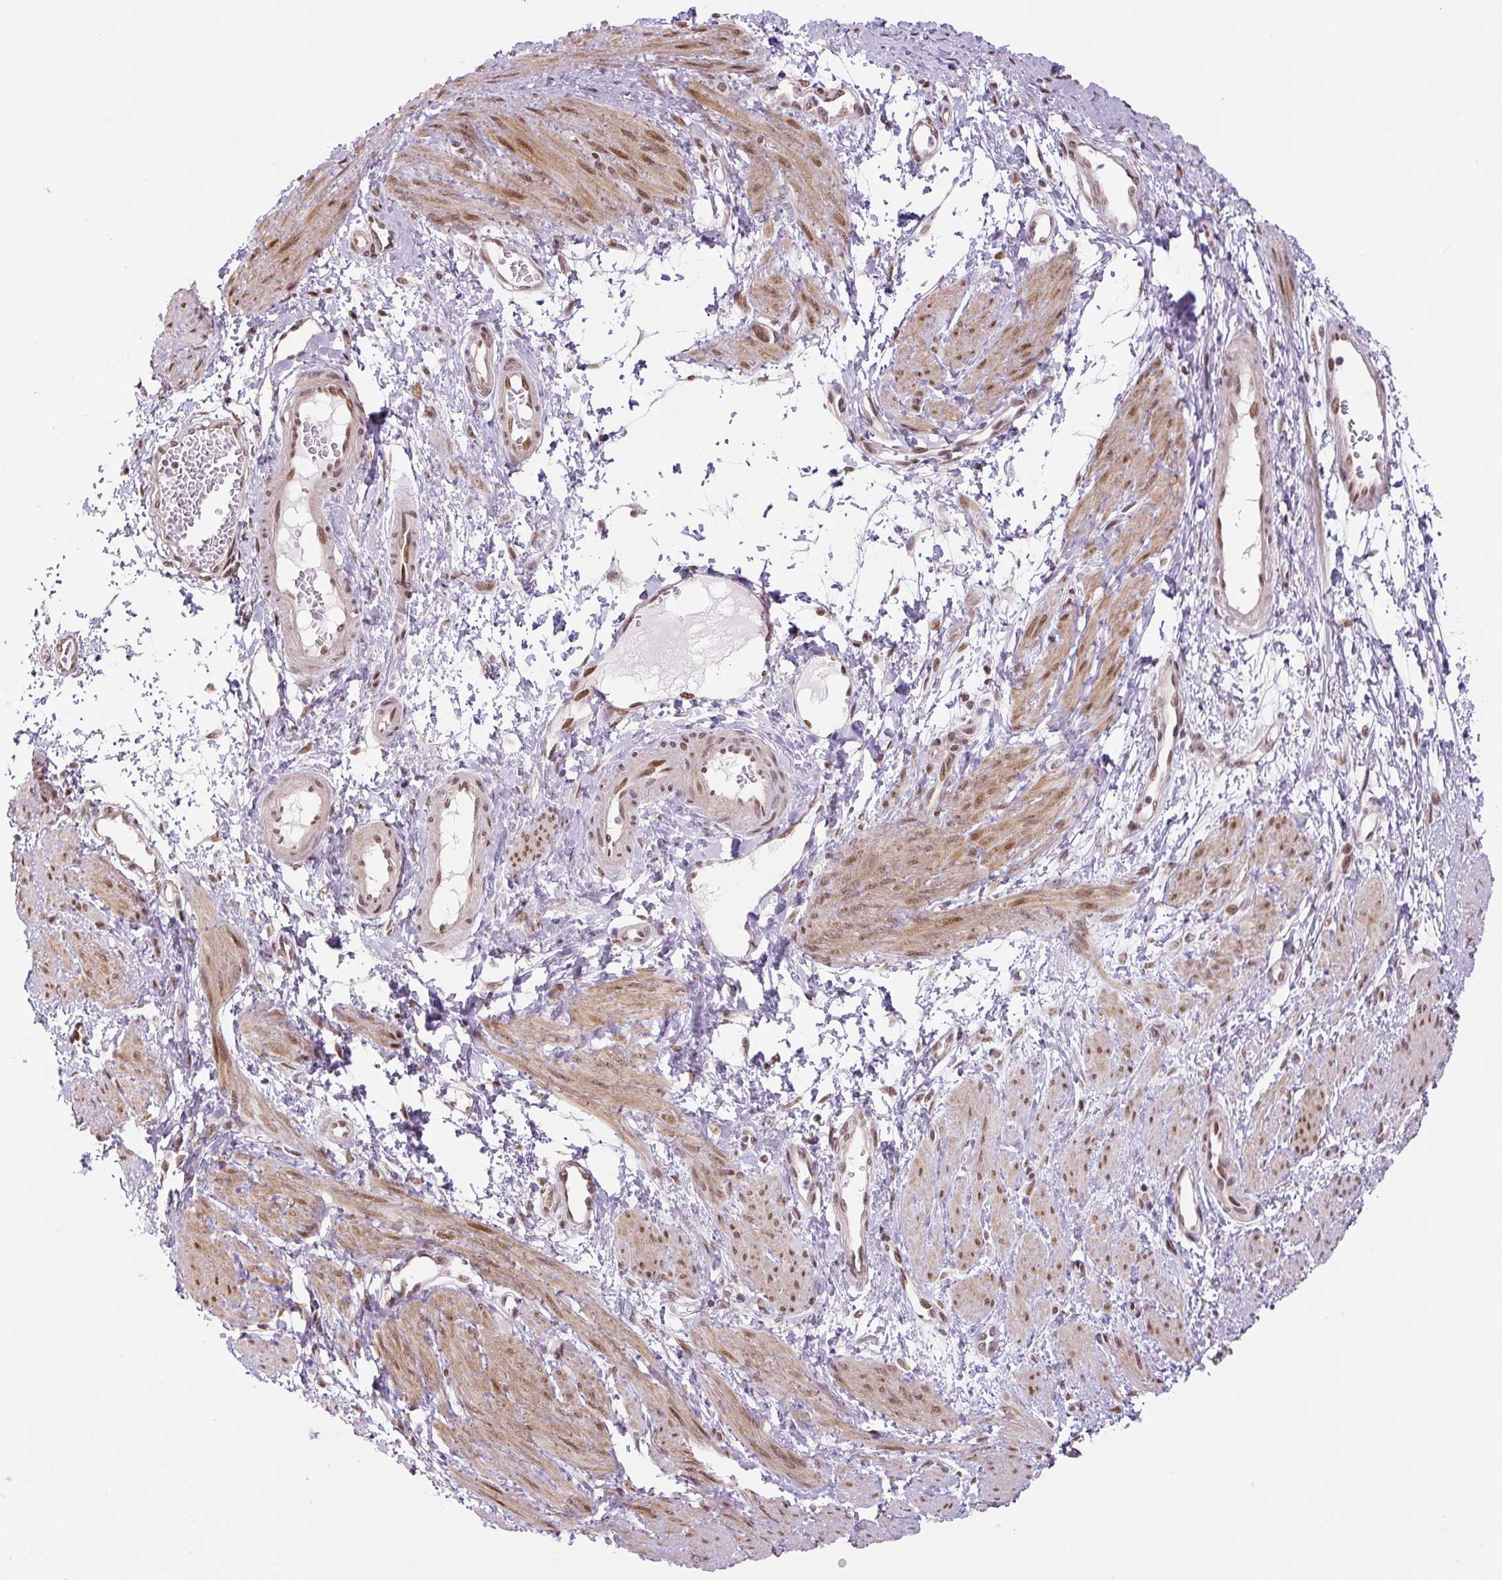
{"staining": {"intensity": "moderate", "quantity": "25%-75%", "location": "cytoplasmic/membranous,nuclear"}, "tissue": "smooth muscle", "cell_type": "Smooth muscle cells", "image_type": "normal", "snomed": [{"axis": "morphology", "description": "Normal tissue, NOS"}, {"axis": "topography", "description": "Smooth muscle"}, {"axis": "topography", "description": "Uterus"}], "caption": "Immunohistochemistry of benign smooth muscle demonstrates medium levels of moderate cytoplasmic/membranous,nuclear positivity in about 25%-75% of smooth muscle cells.", "gene": "TCFL5", "patient": {"sex": "female", "age": 39}}